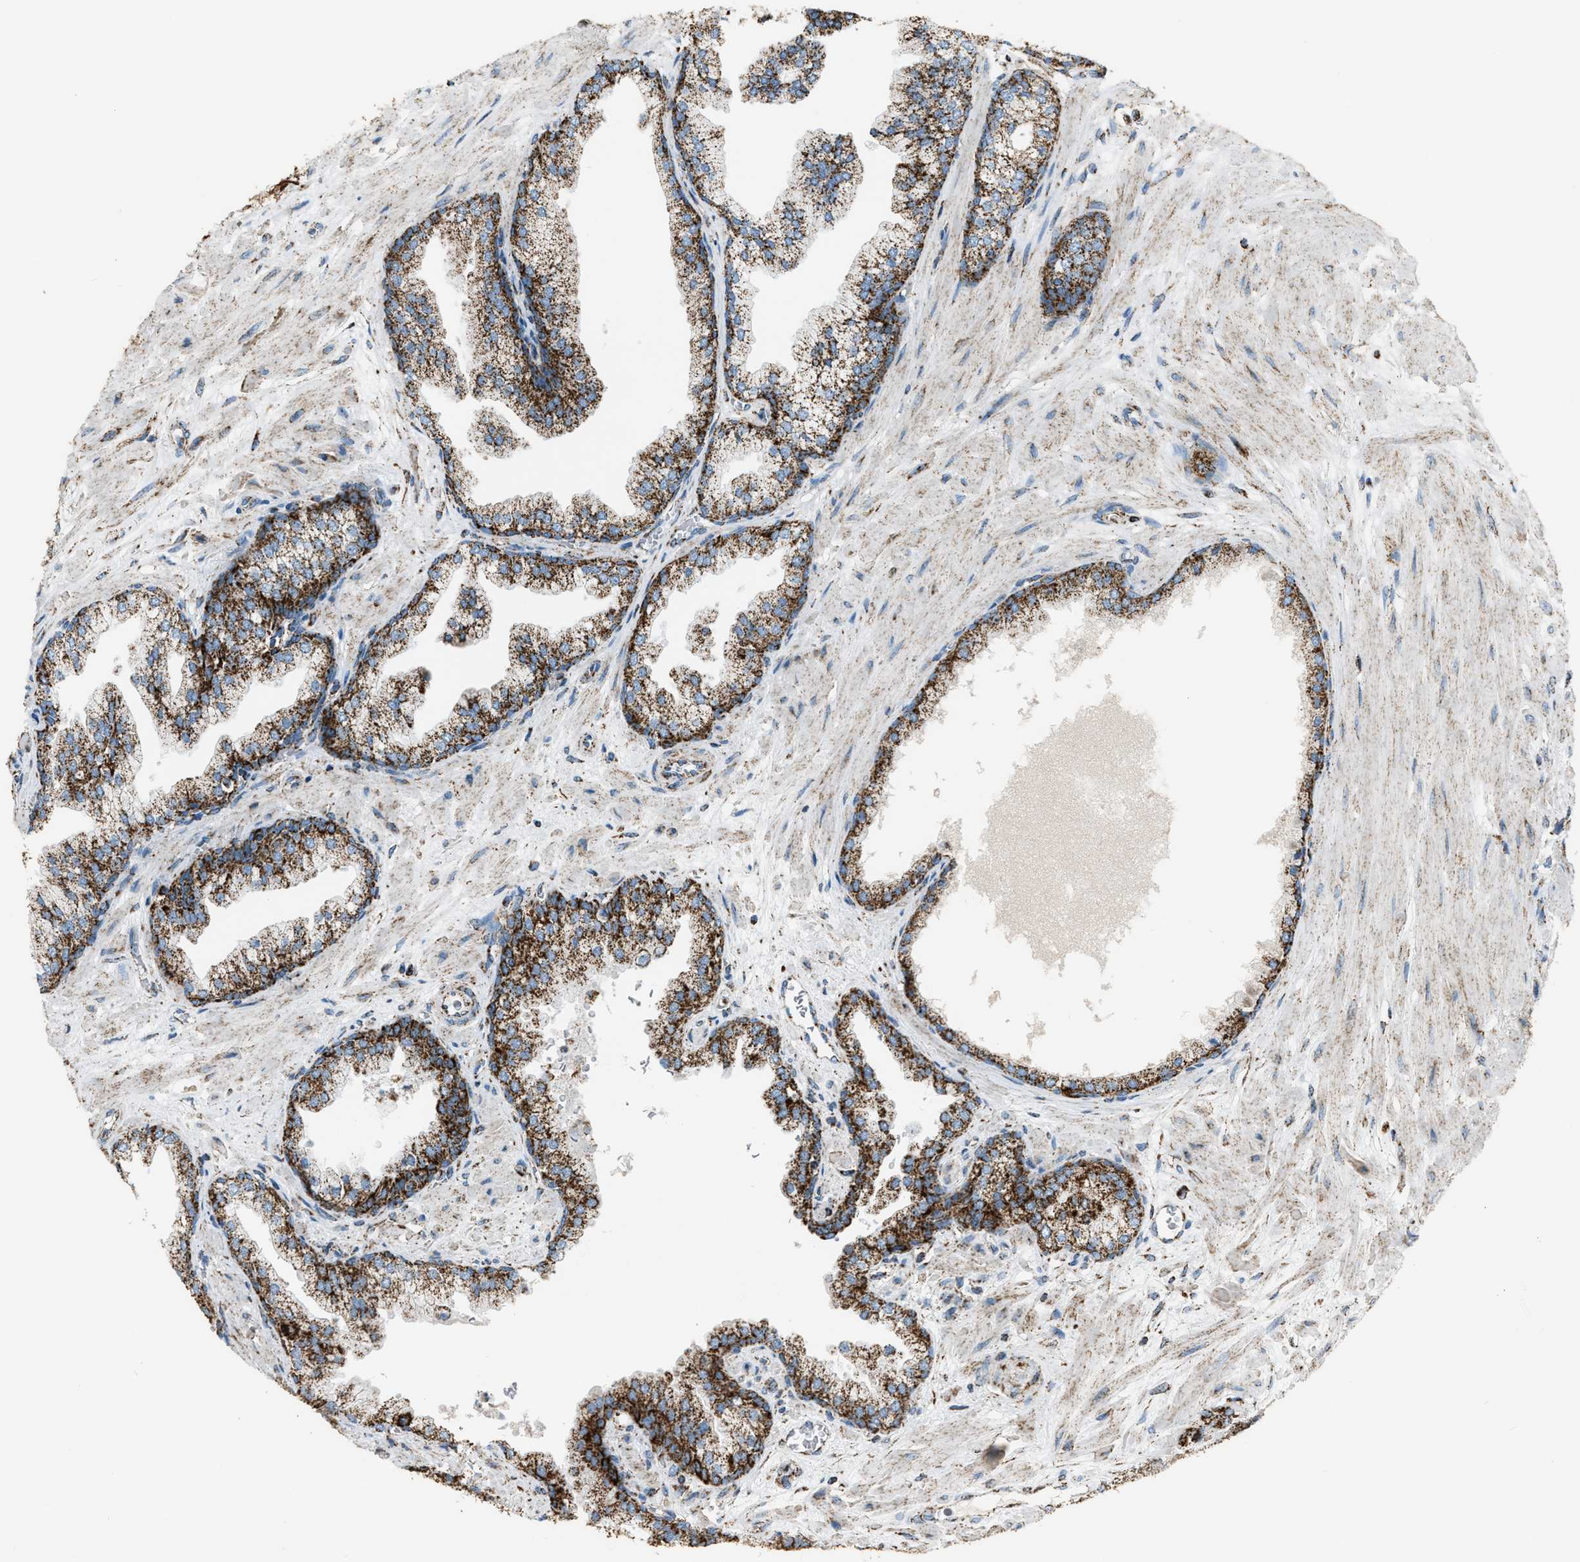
{"staining": {"intensity": "strong", "quantity": ">75%", "location": "cytoplasmic/membranous"}, "tissue": "prostate cancer", "cell_type": "Tumor cells", "image_type": "cancer", "snomed": [{"axis": "morphology", "description": "Adenocarcinoma, Low grade"}, {"axis": "topography", "description": "Prostate"}], "caption": "Immunohistochemistry staining of prostate adenocarcinoma (low-grade), which shows high levels of strong cytoplasmic/membranous staining in approximately >75% of tumor cells indicating strong cytoplasmic/membranous protein positivity. The staining was performed using DAB (3,3'-diaminobenzidine) (brown) for protein detection and nuclei were counterstained in hematoxylin (blue).", "gene": "MDH2", "patient": {"sex": "male", "age": 53}}